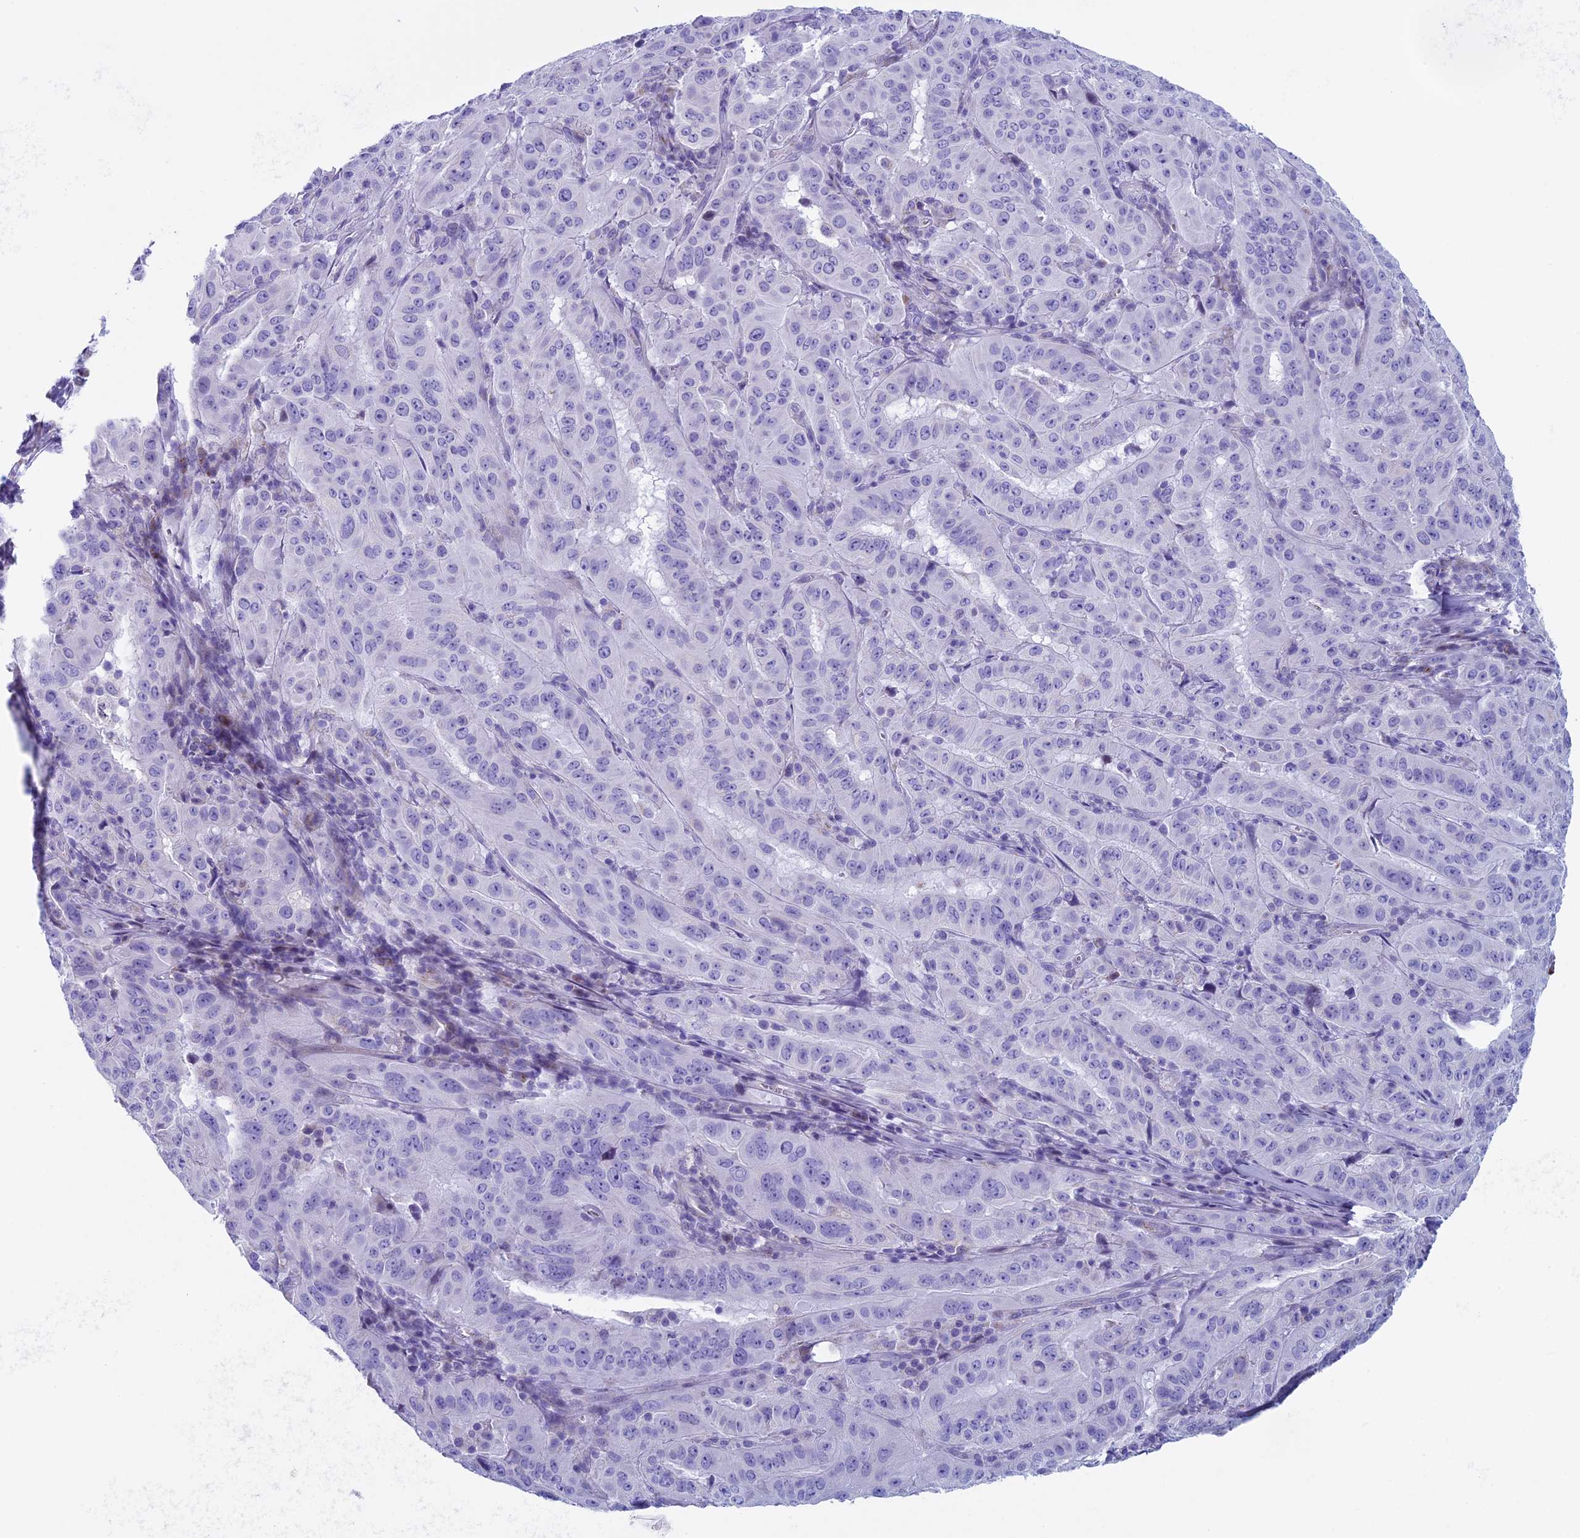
{"staining": {"intensity": "negative", "quantity": "none", "location": "none"}, "tissue": "pancreatic cancer", "cell_type": "Tumor cells", "image_type": "cancer", "snomed": [{"axis": "morphology", "description": "Adenocarcinoma, NOS"}, {"axis": "topography", "description": "Pancreas"}], "caption": "Immunohistochemistry of pancreatic cancer (adenocarcinoma) demonstrates no positivity in tumor cells. (DAB (3,3'-diaminobenzidine) immunohistochemistry (IHC) visualized using brightfield microscopy, high magnification).", "gene": "ZNF563", "patient": {"sex": "male", "age": 63}}